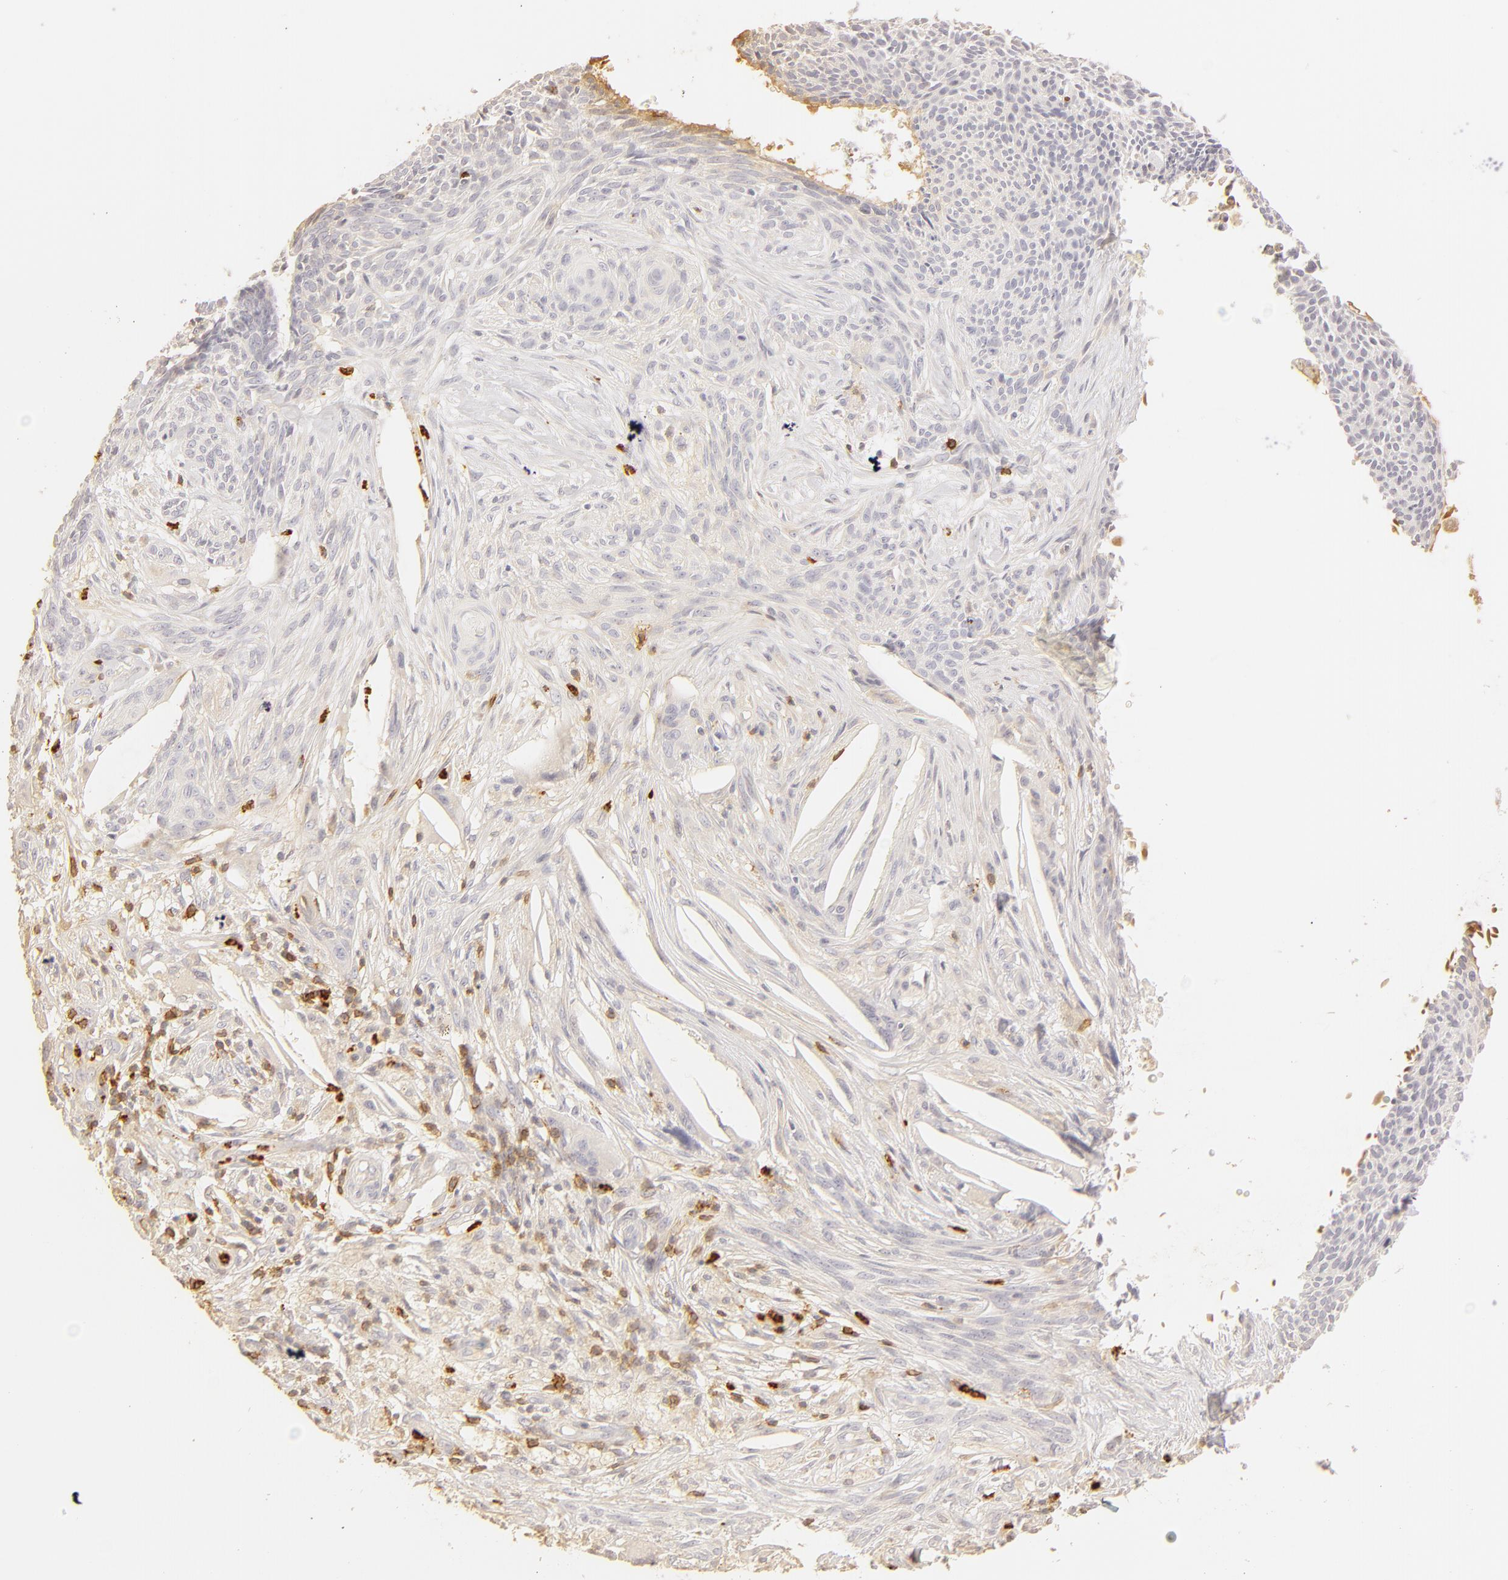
{"staining": {"intensity": "negative", "quantity": "none", "location": "none"}, "tissue": "skin cancer", "cell_type": "Tumor cells", "image_type": "cancer", "snomed": [{"axis": "morphology", "description": "Basal cell carcinoma"}, {"axis": "topography", "description": "Skin"}], "caption": "A photomicrograph of human skin basal cell carcinoma is negative for staining in tumor cells.", "gene": "C1R", "patient": {"sex": "male", "age": 84}}